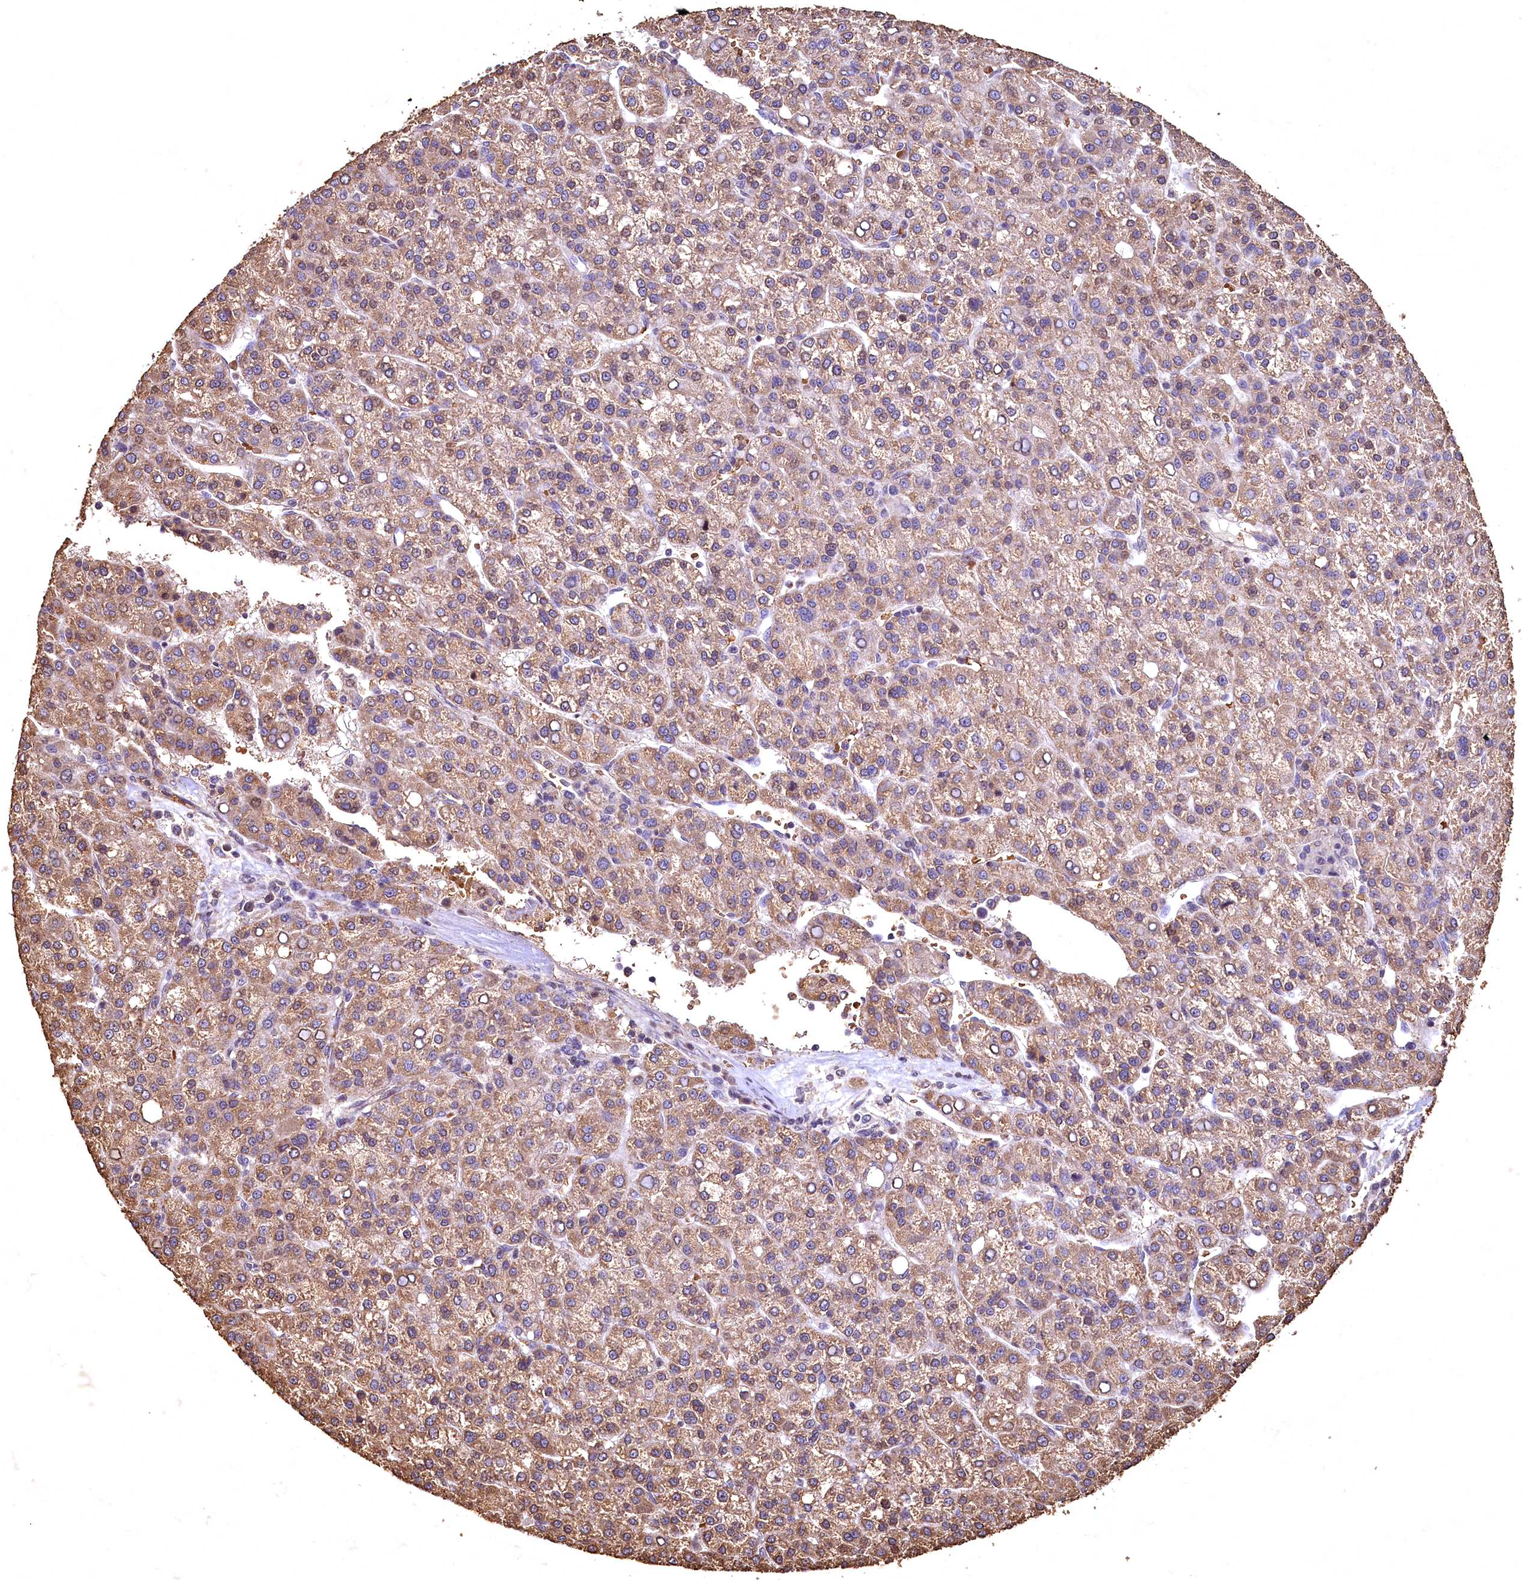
{"staining": {"intensity": "moderate", "quantity": ">75%", "location": "cytoplasmic/membranous"}, "tissue": "liver cancer", "cell_type": "Tumor cells", "image_type": "cancer", "snomed": [{"axis": "morphology", "description": "Carcinoma, Hepatocellular, NOS"}, {"axis": "topography", "description": "Liver"}], "caption": "Liver cancer tissue demonstrates moderate cytoplasmic/membranous expression in approximately >75% of tumor cells, visualized by immunohistochemistry.", "gene": "SPTA1", "patient": {"sex": "female", "age": 58}}